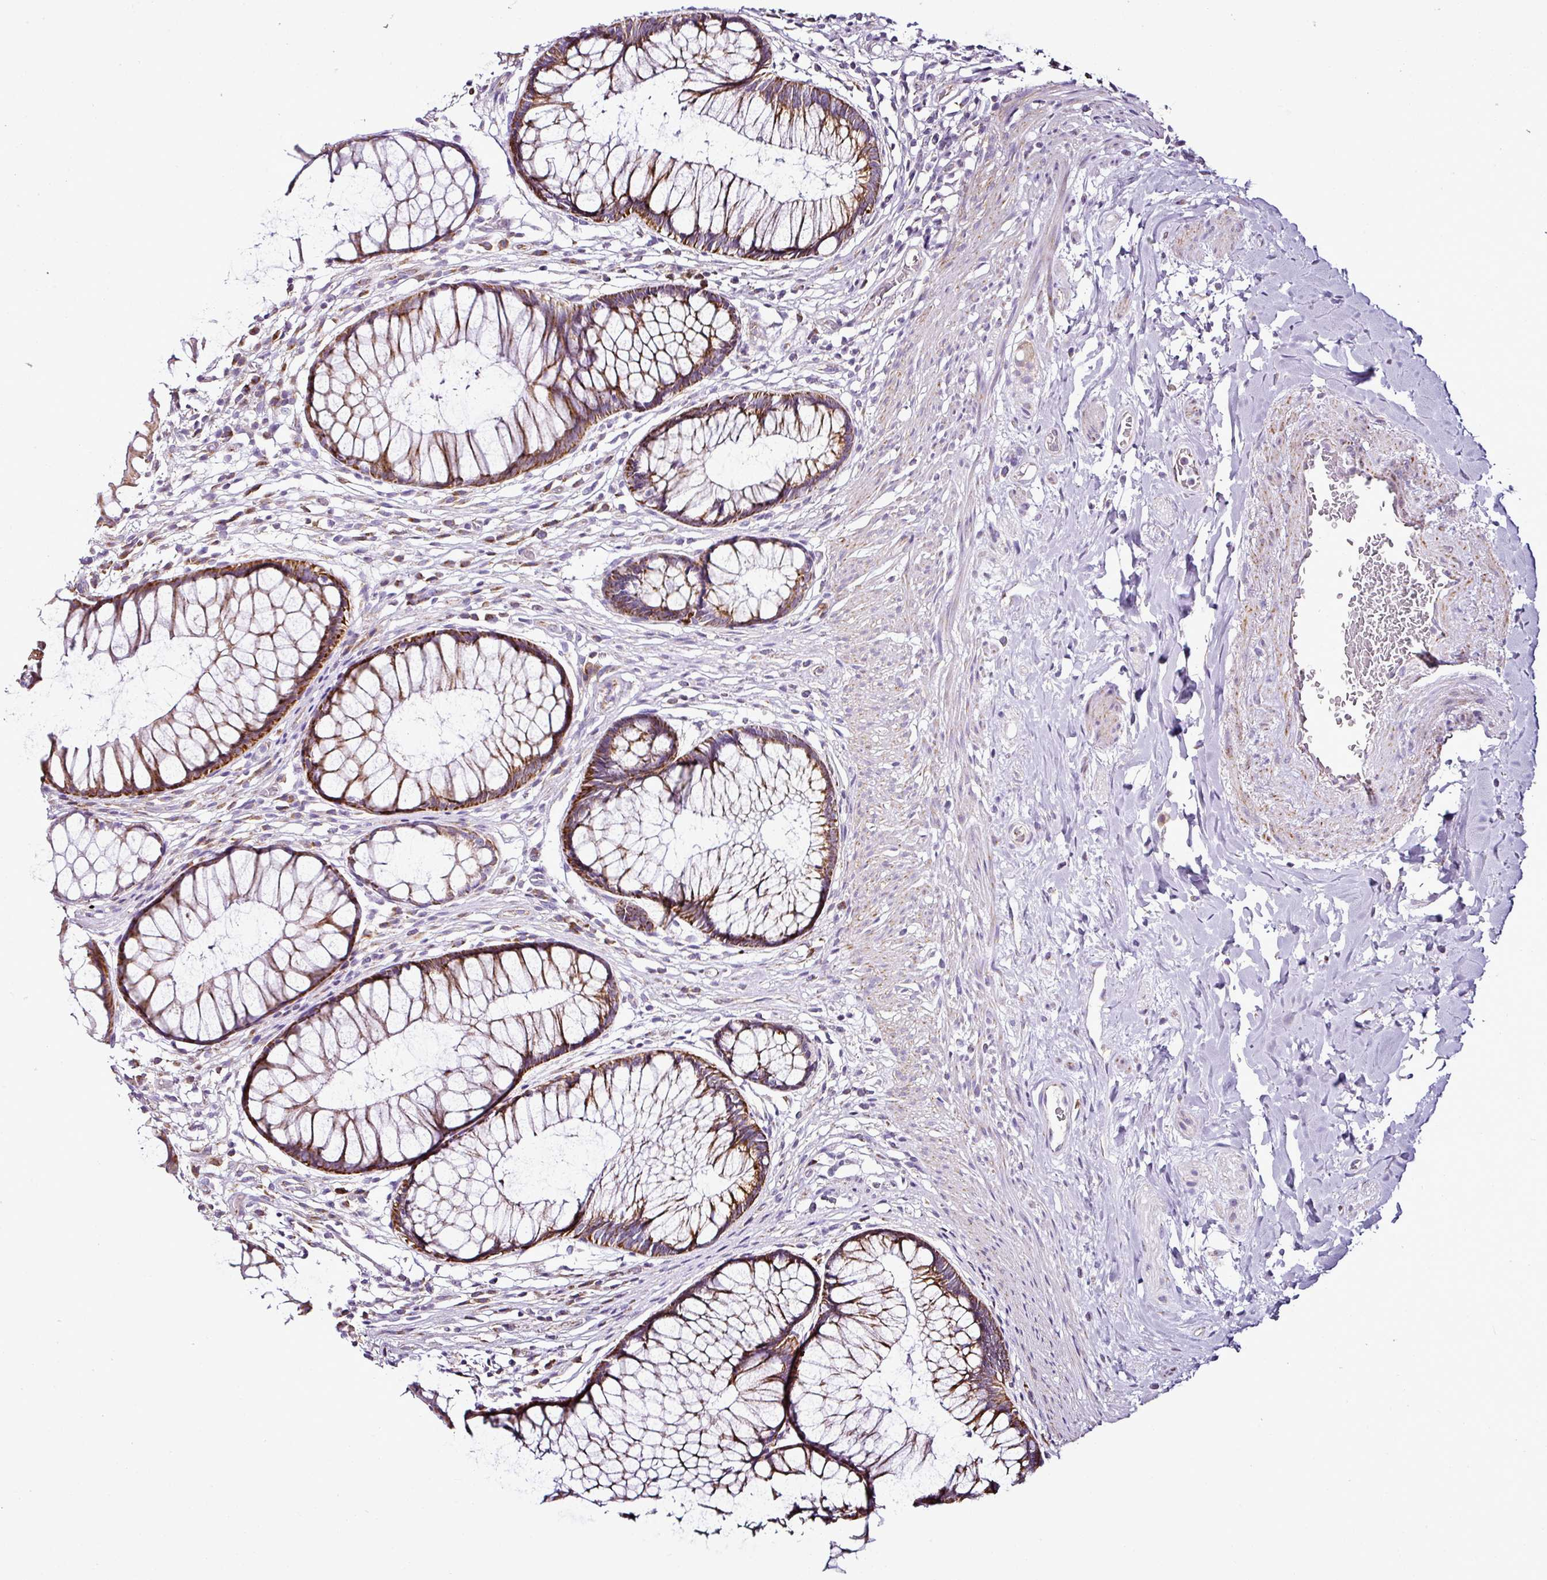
{"staining": {"intensity": "strong", "quantity": ">75%", "location": "cytoplasmic/membranous"}, "tissue": "rectum", "cell_type": "Glandular cells", "image_type": "normal", "snomed": [{"axis": "morphology", "description": "Normal tissue, NOS"}, {"axis": "topography", "description": "Smooth muscle"}, {"axis": "topography", "description": "Rectum"}], "caption": "Protein analysis of benign rectum displays strong cytoplasmic/membranous positivity in approximately >75% of glandular cells.", "gene": "DPAGT1", "patient": {"sex": "male", "age": 53}}